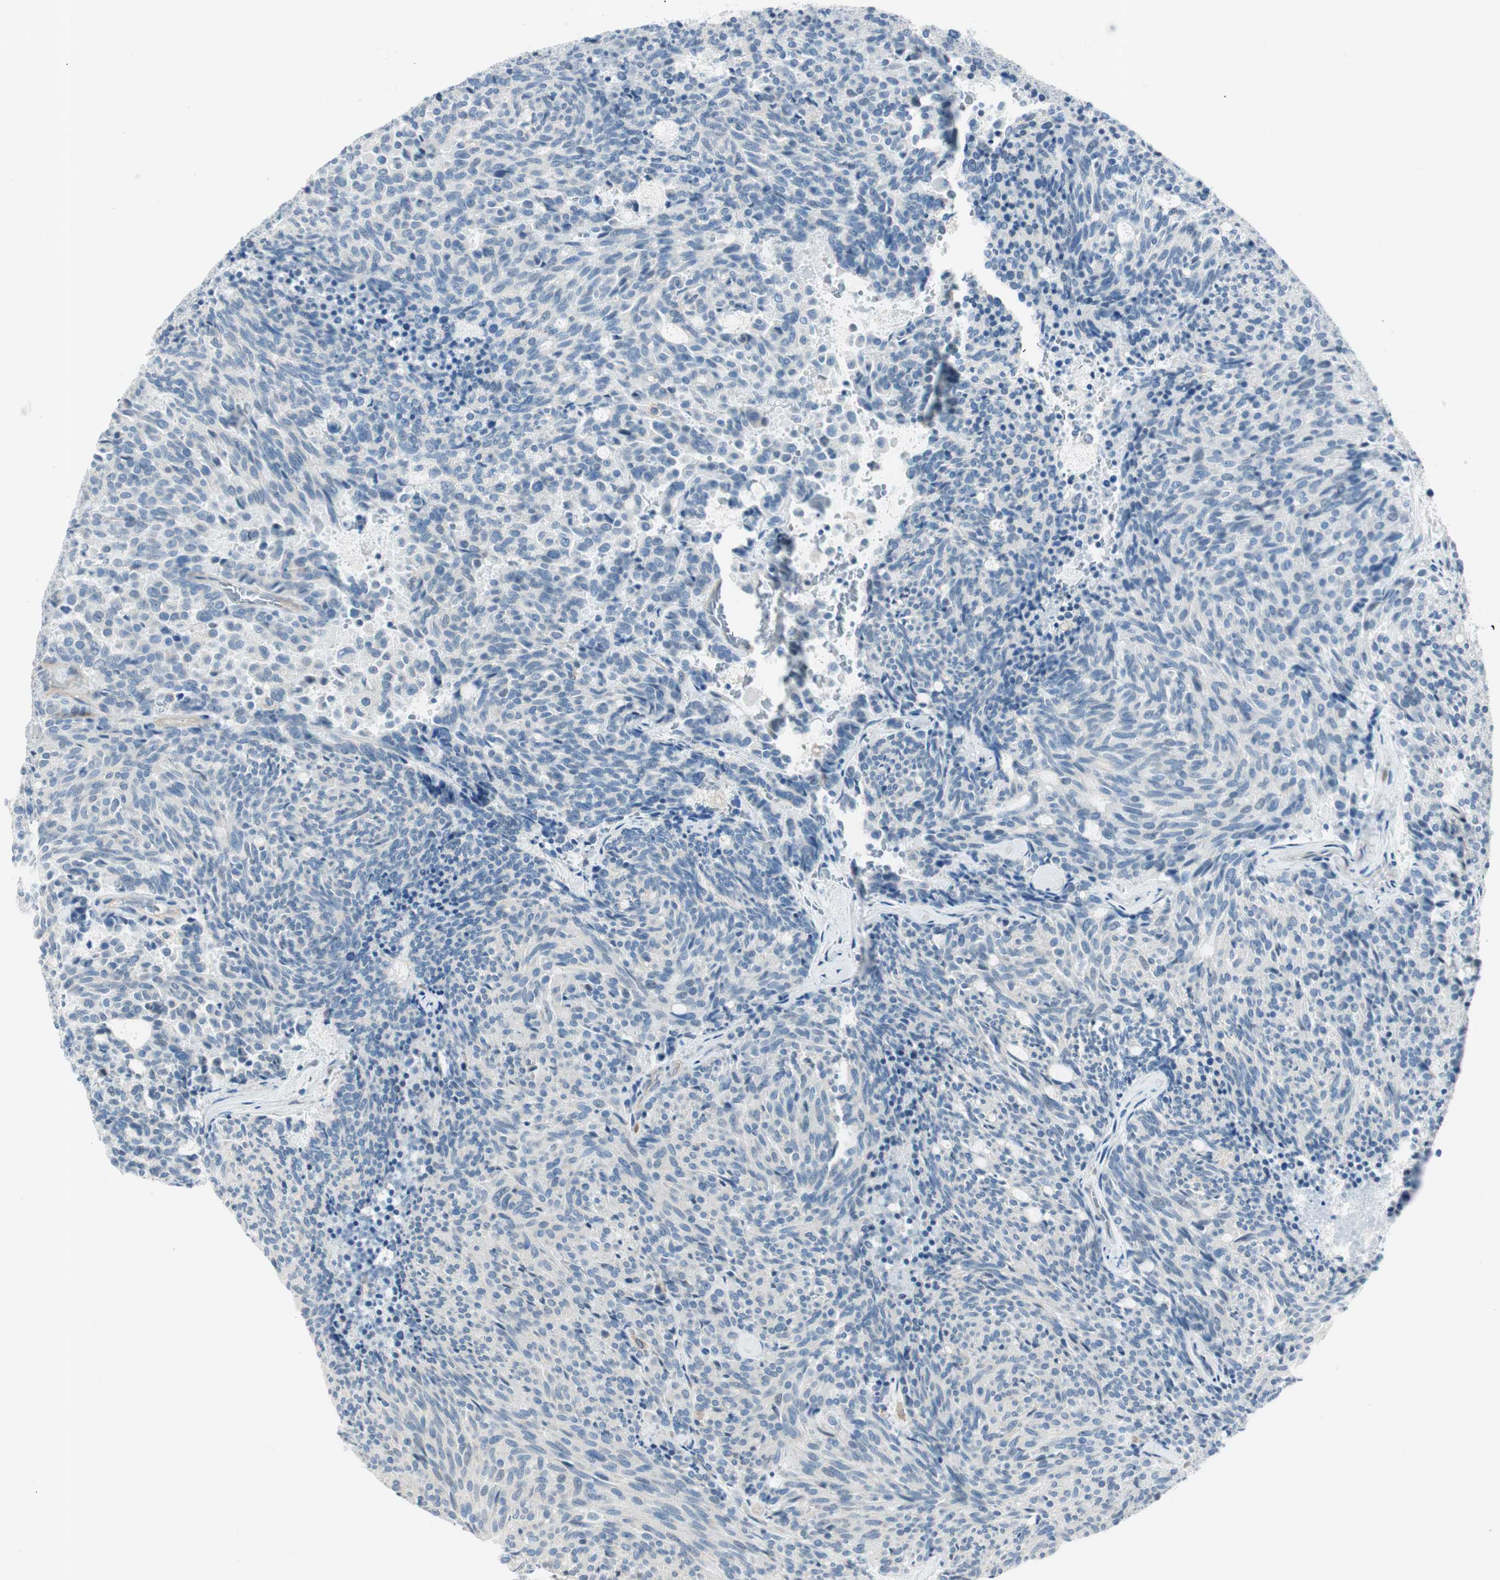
{"staining": {"intensity": "negative", "quantity": "none", "location": "none"}, "tissue": "carcinoid", "cell_type": "Tumor cells", "image_type": "cancer", "snomed": [{"axis": "morphology", "description": "Carcinoid, malignant, NOS"}, {"axis": "topography", "description": "Pancreas"}], "caption": "This is an immunohistochemistry photomicrograph of human carcinoid. There is no expression in tumor cells.", "gene": "CDK3", "patient": {"sex": "female", "age": 54}}